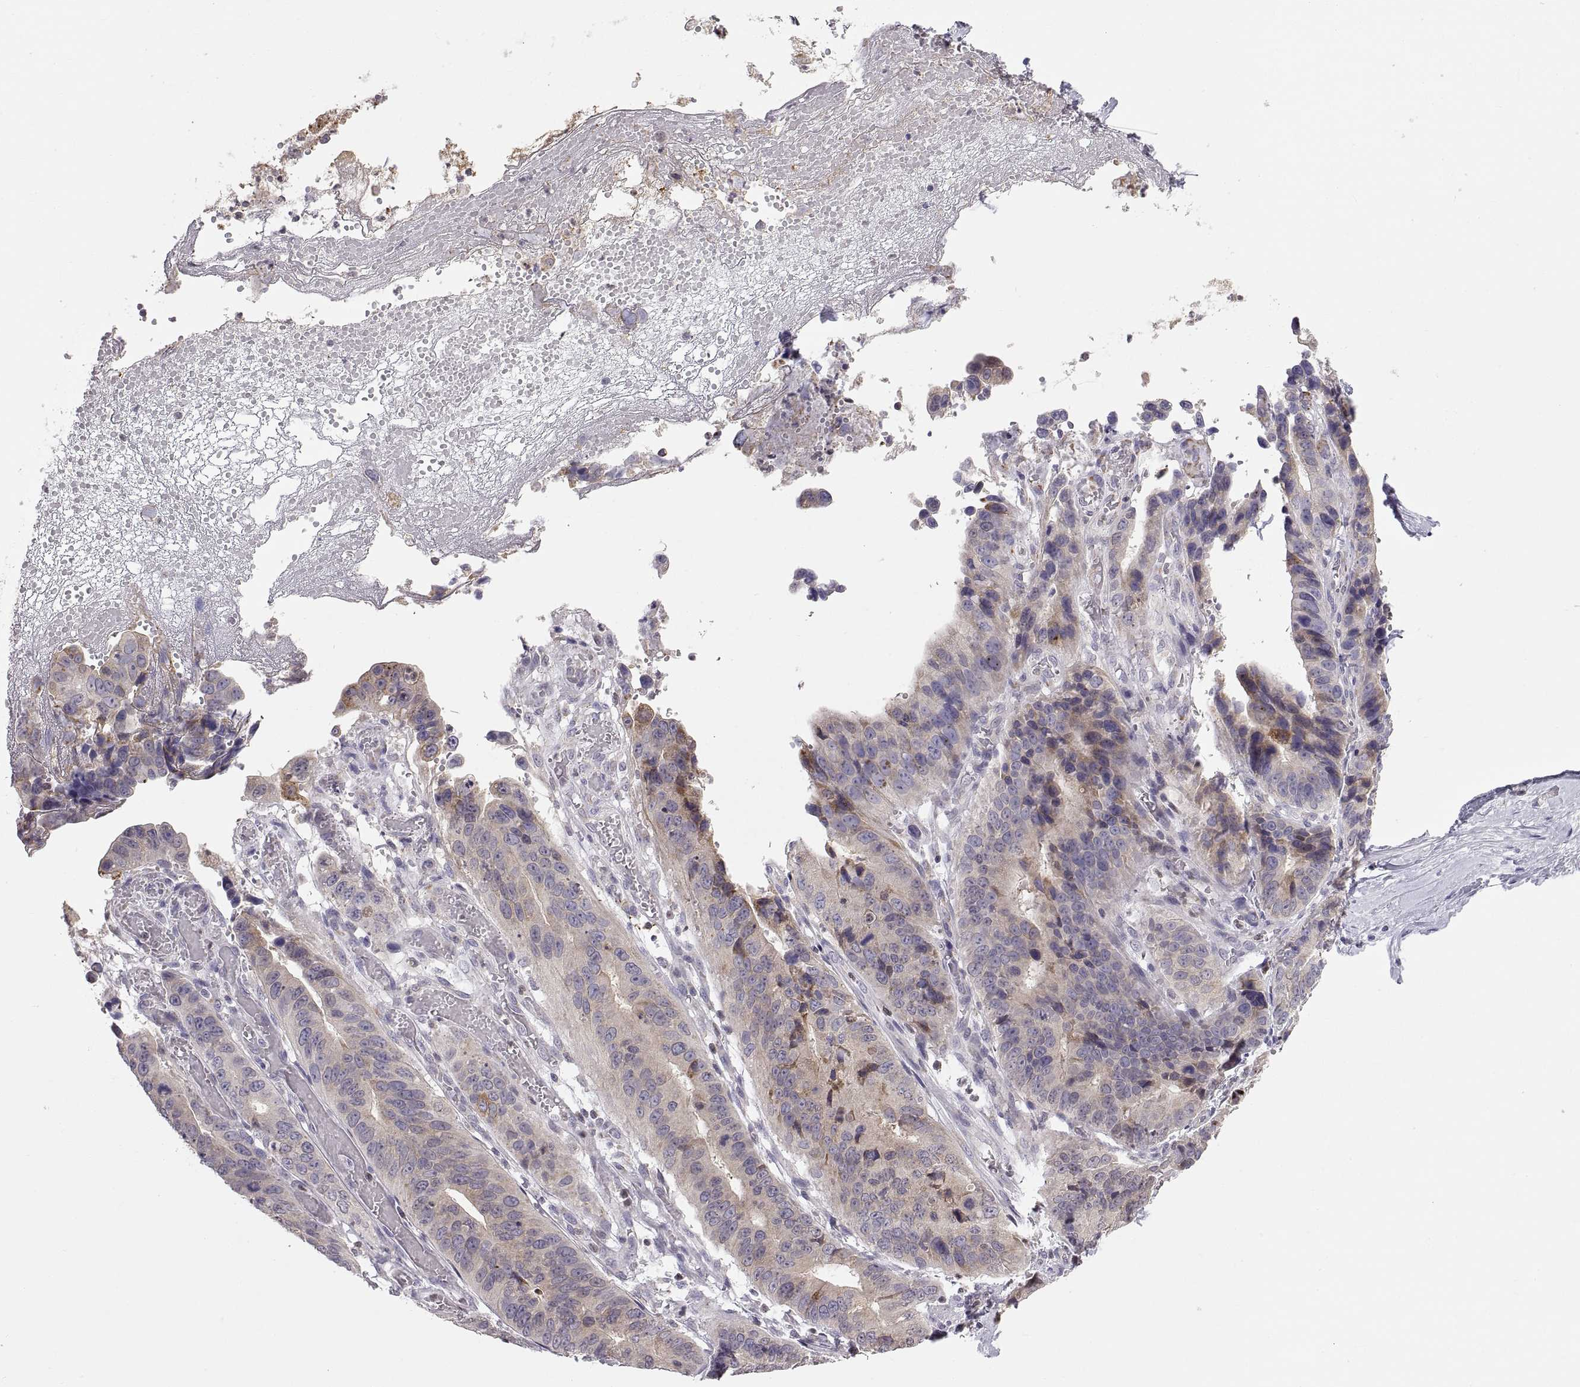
{"staining": {"intensity": "moderate", "quantity": "<25%", "location": "cytoplasmic/membranous"}, "tissue": "stomach cancer", "cell_type": "Tumor cells", "image_type": "cancer", "snomed": [{"axis": "morphology", "description": "Adenocarcinoma, NOS"}, {"axis": "topography", "description": "Stomach"}], "caption": "Tumor cells display moderate cytoplasmic/membranous staining in about <25% of cells in stomach adenocarcinoma.", "gene": "ERO1A", "patient": {"sex": "male", "age": 84}}